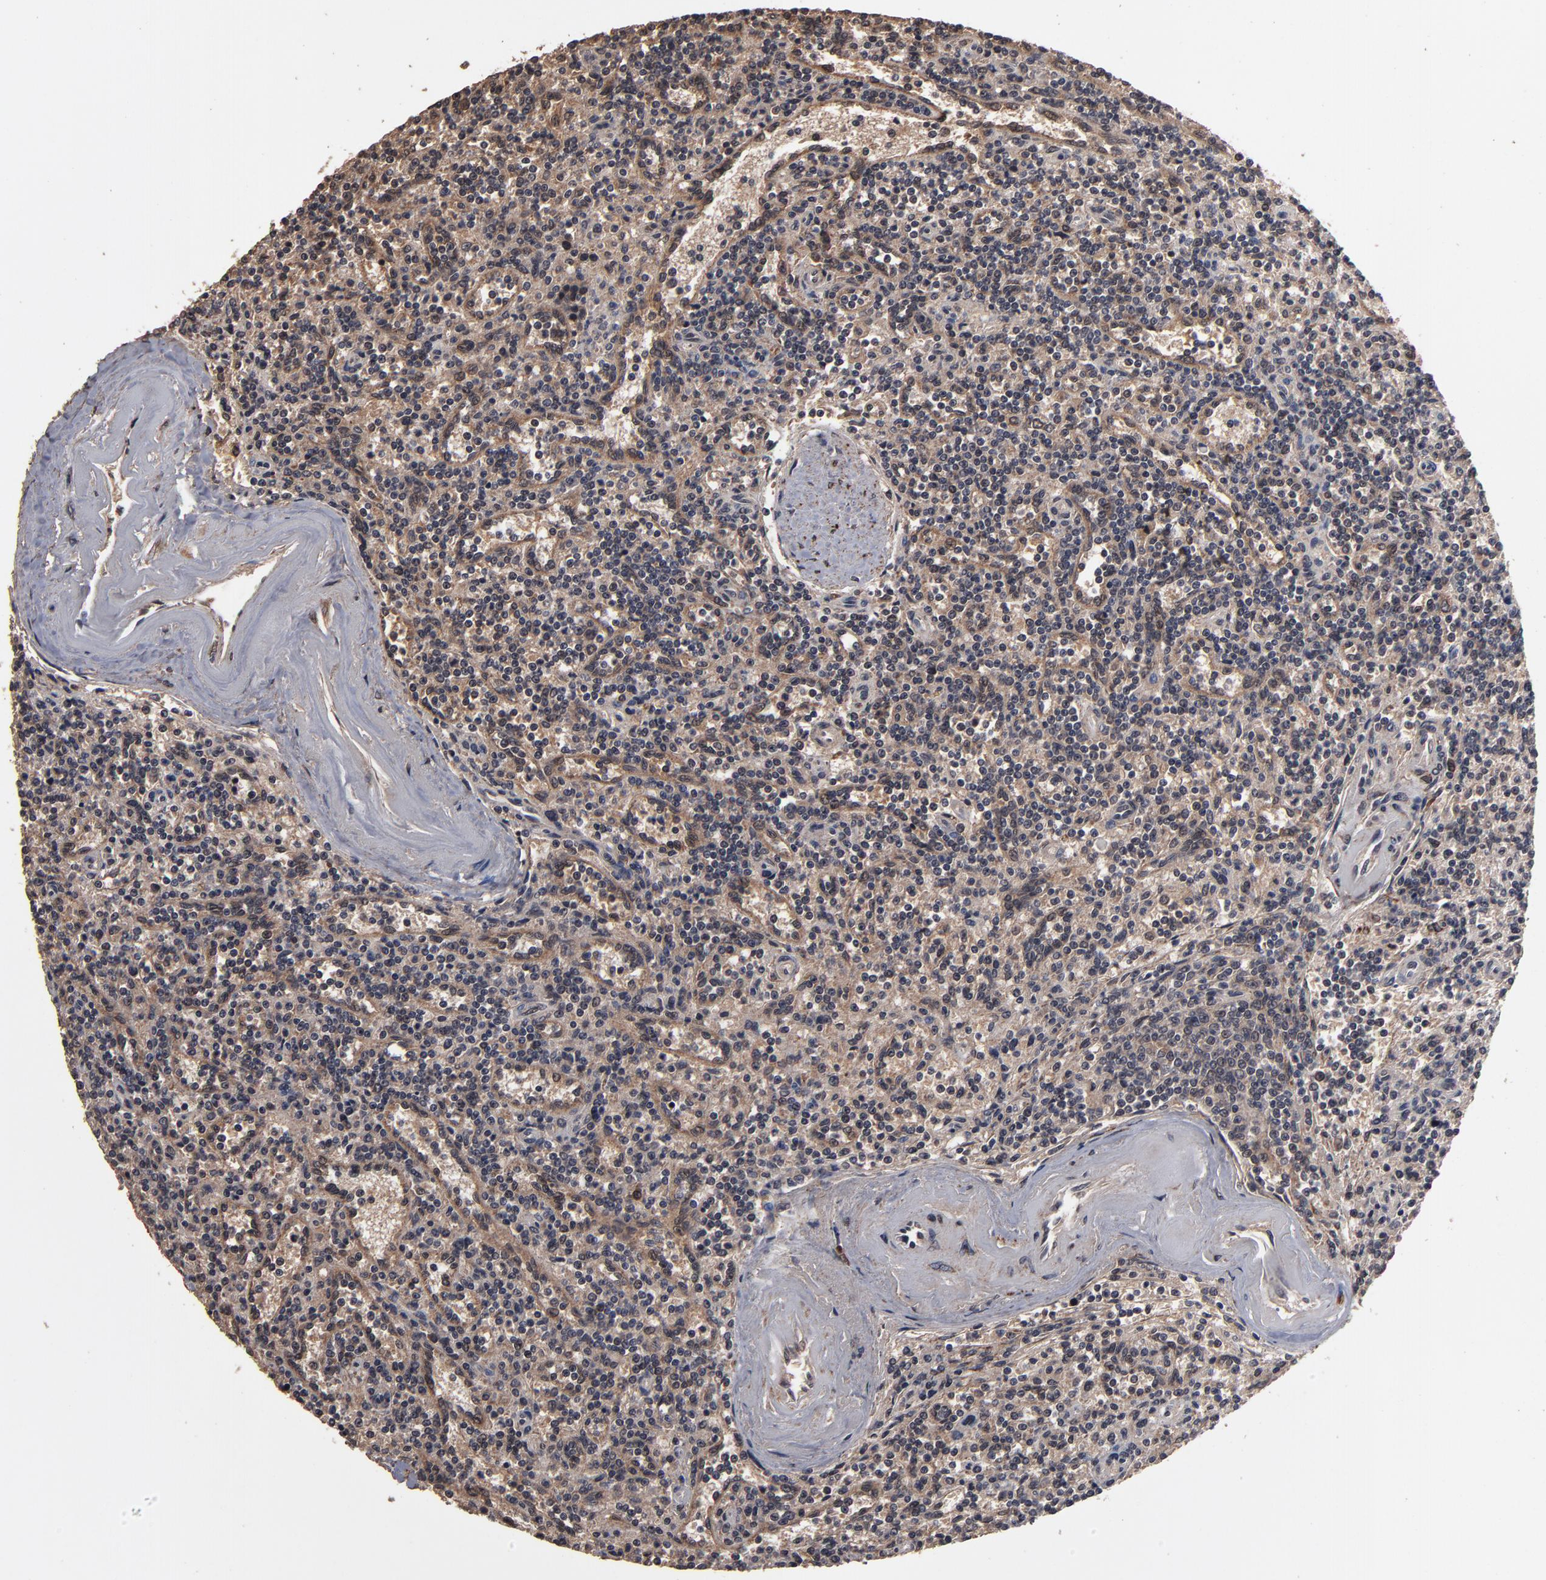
{"staining": {"intensity": "moderate", "quantity": ">75%", "location": "cytoplasmic/membranous"}, "tissue": "lymphoma", "cell_type": "Tumor cells", "image_type": "cancer", "snomed": [{"axis": "morphology", "description": "Malignant lymphoma, non-Hodgkin's type, Low grade"}, {"axis": "topography", "description": "Spleen"}], "caption": "This image demonstrates immunohistochemistry (IHC) staining of human lymphoma, with medium moderate cytoplasmic/membranous positivity in approximately >75% of tumor cells.", "gene": "NXF2B", "patient": {"sex": "male", "age": 73}}